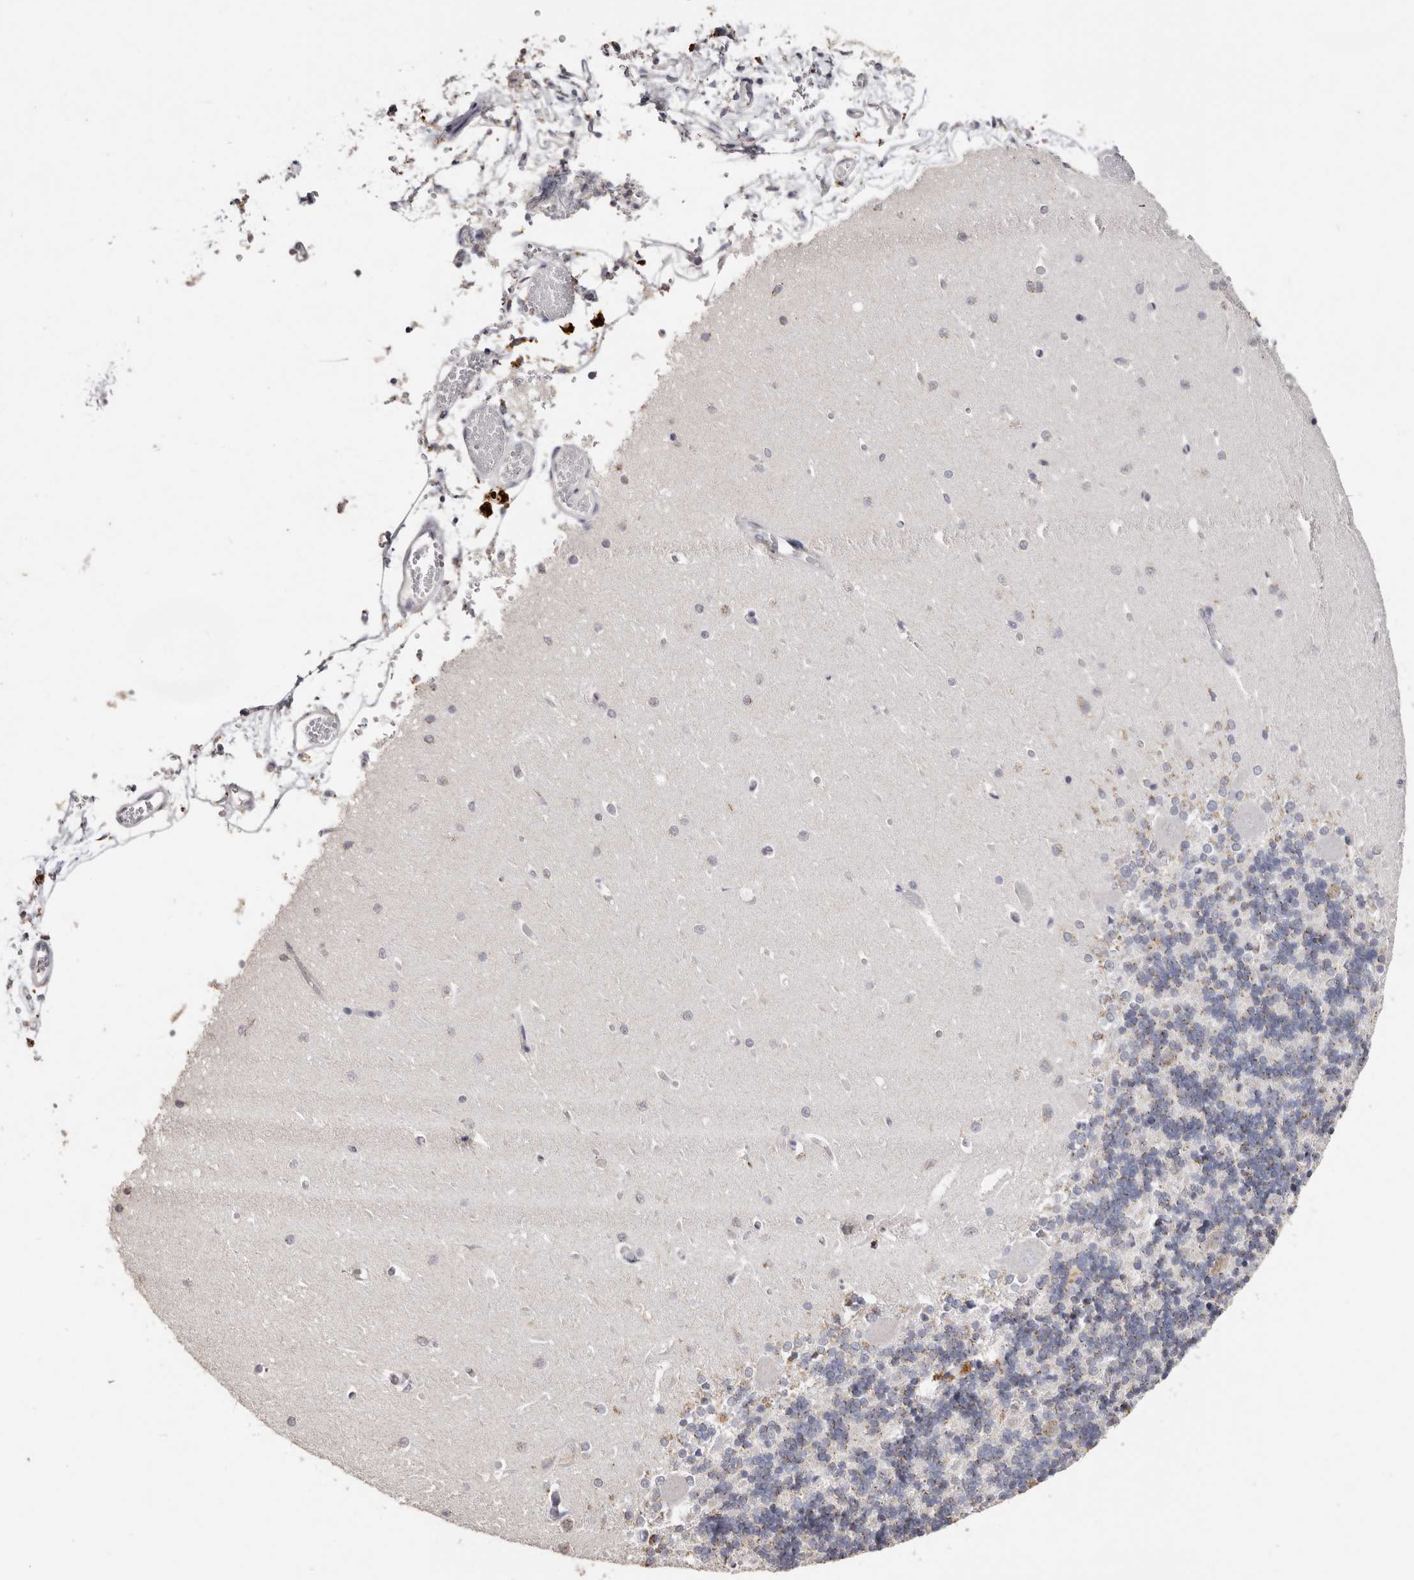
{"staining": {"intensity": "weak", "quantity": "<25%", "location": "cytoplasmic/membranous"}, "tissue": "cerebellum", "cell_type": "Cells in granular layer", "image_type": "normal", "snomed": [{"axis": "morphology", "description": "Normal tissue, NOS"}, {"axis": "topography", "description": "Cerebellum"}], "caption": "Cerebellum was stained to show a protein in brown. There is no significant expression in cells in granular layer. (DAB immunohistochemistry (IHC), high magnification).", "gene": "LGALS7B", "patient": {"sex": "male", "age": 37}}